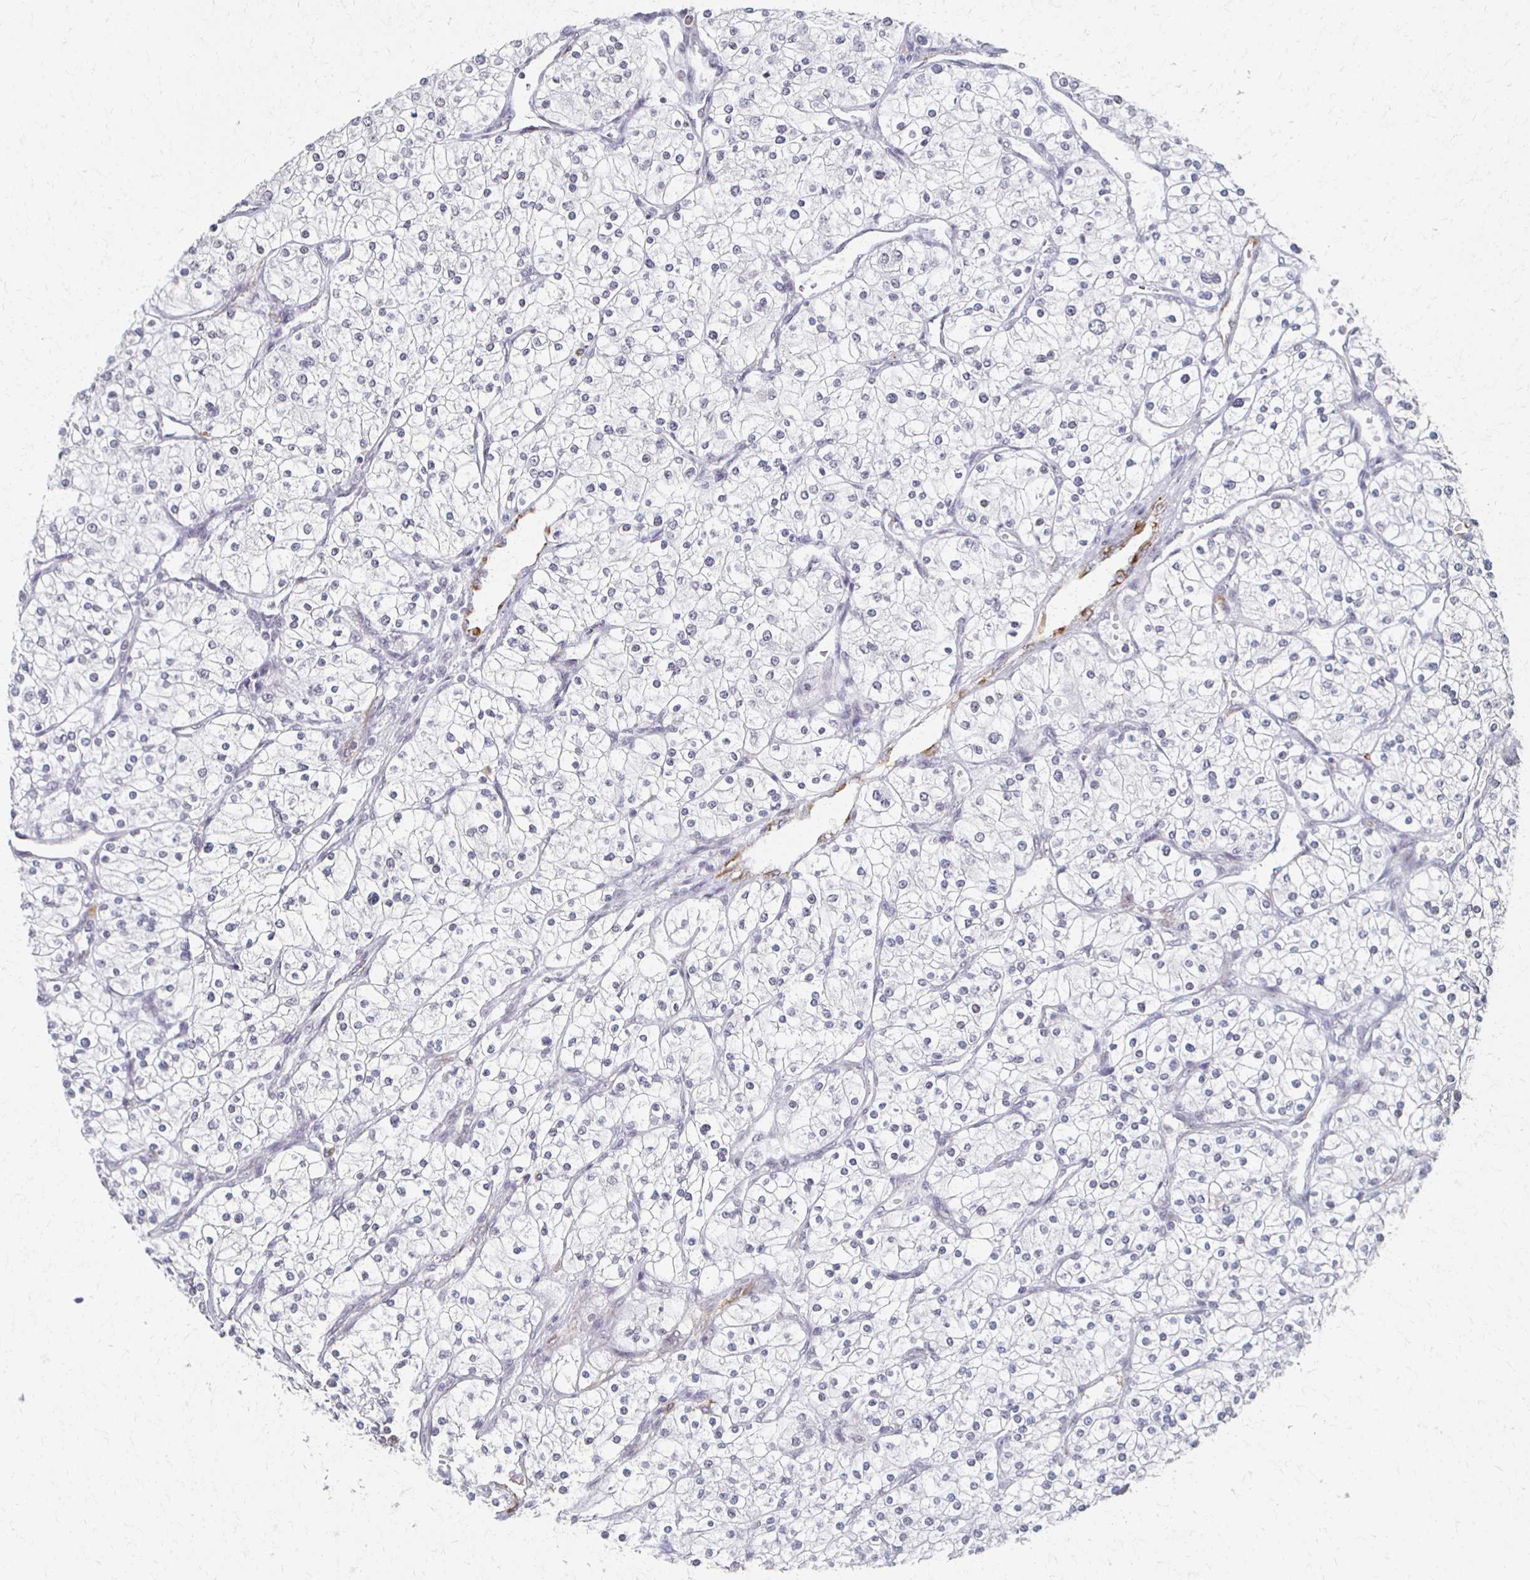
{"staining": {"intensity": "negative", "quantity": "none", "location": "none"}, "tissue": "renal cancer", "cell_type": "Tumor cells", "image_type": "cancer", "snomed": [{"axis": "morphology", "description": "Adenocarcinoma, NOS"}, {"axis": "topography", "description": "Kidney"}], "caption": "A high-resolution histopathology image shows immunohistochemistry (IHC) staining of renal cancer, which displays no significant expression in tumor cells.", "gene": "DAB1", "patient": {"sex": "male", "age": 80}}